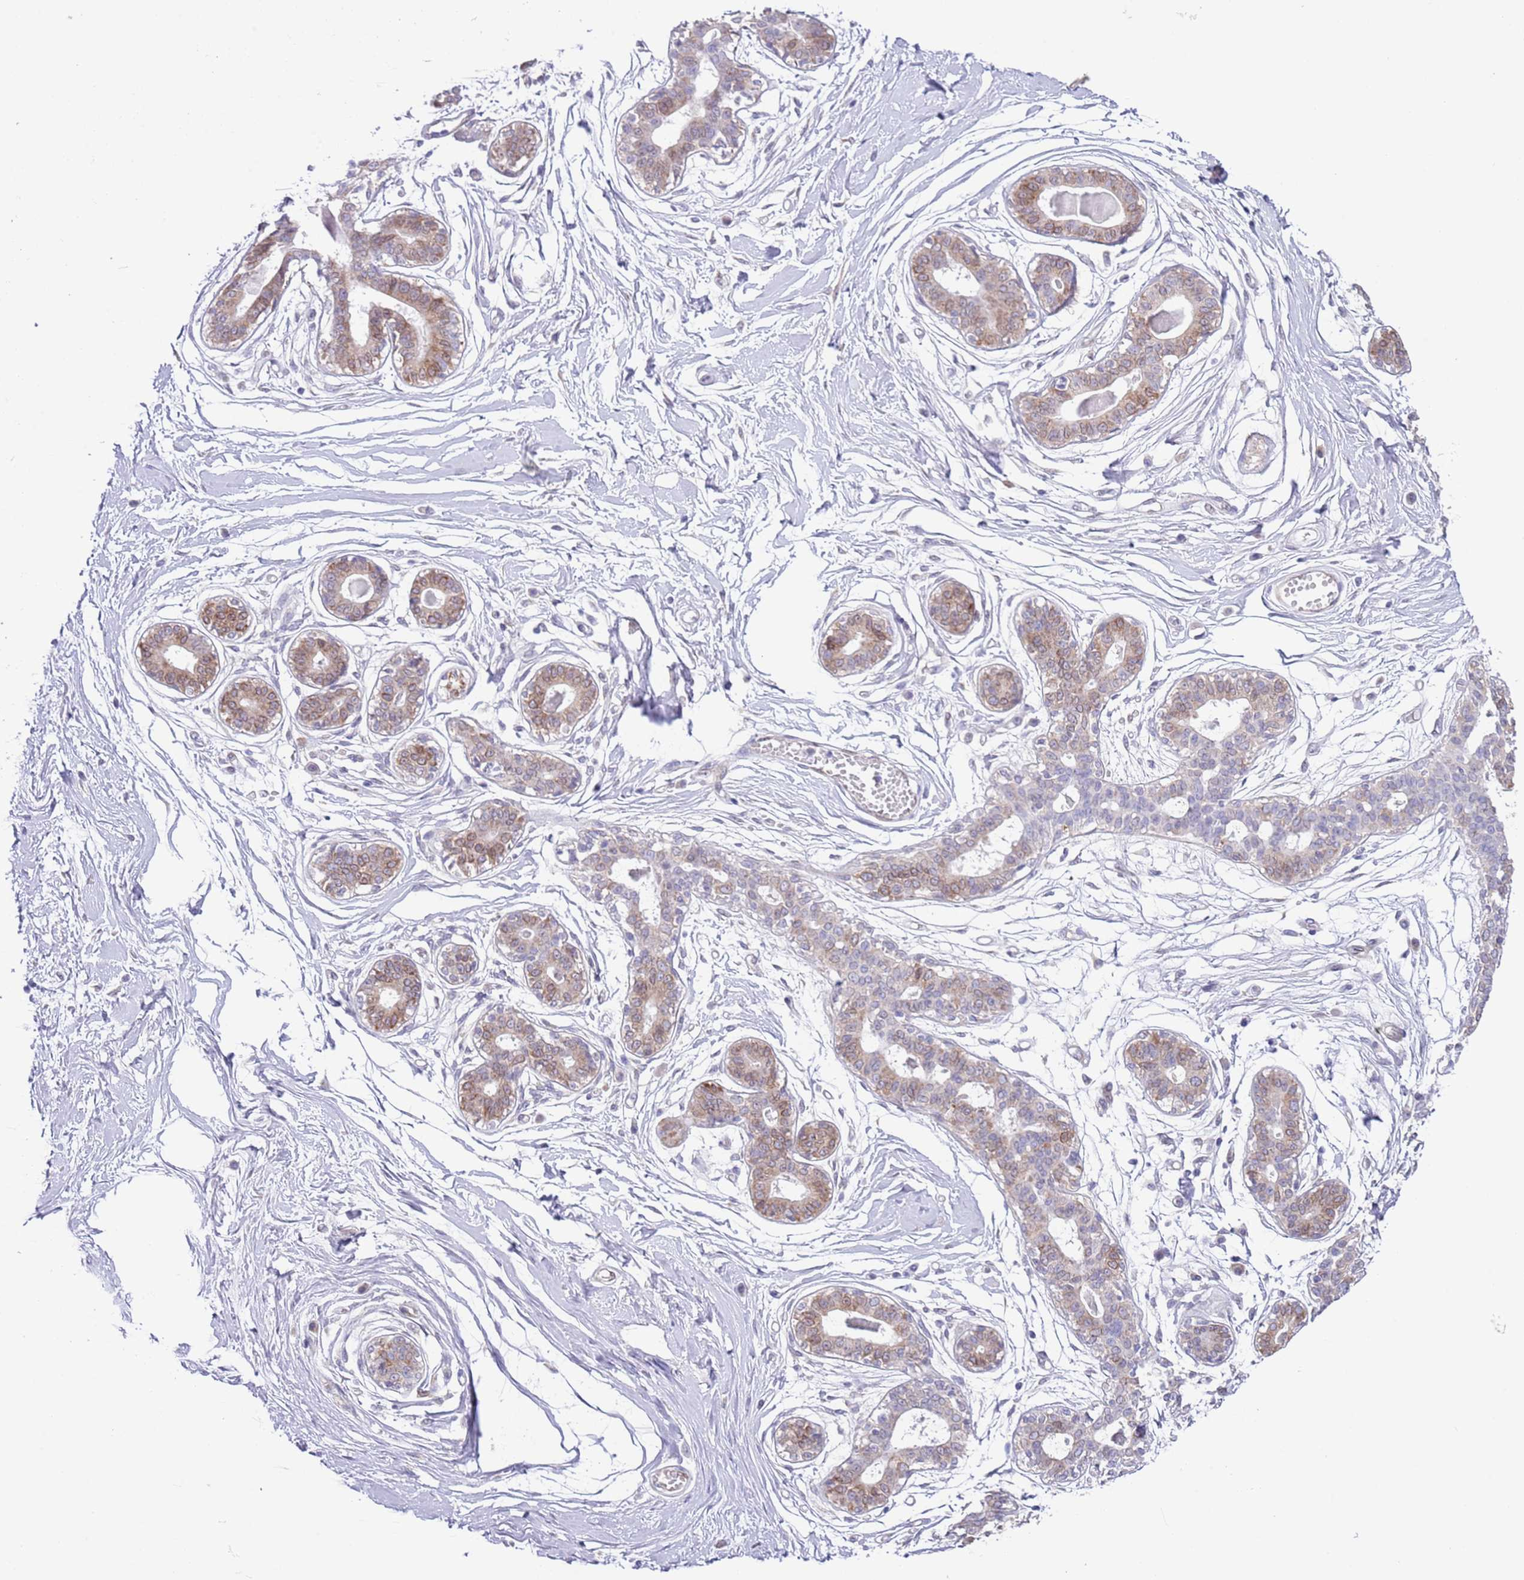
{"staining": {"intensity": "negative", "quantity": "none", "location": "none"}, "tissue": "breast", "cell_type": "Adipocytes", "image_type": "normal", "snomed": [{"axis": "morphology", "description": "Normal tissue, NOS"}, {"axis": "topography", "description": "Breast"}], "caption": "Human breast stained for a protein using IHC demonstrates no staining in adipocytes.", "gene": "EBPL", "patient": {"sex": "female", "age": 45}}